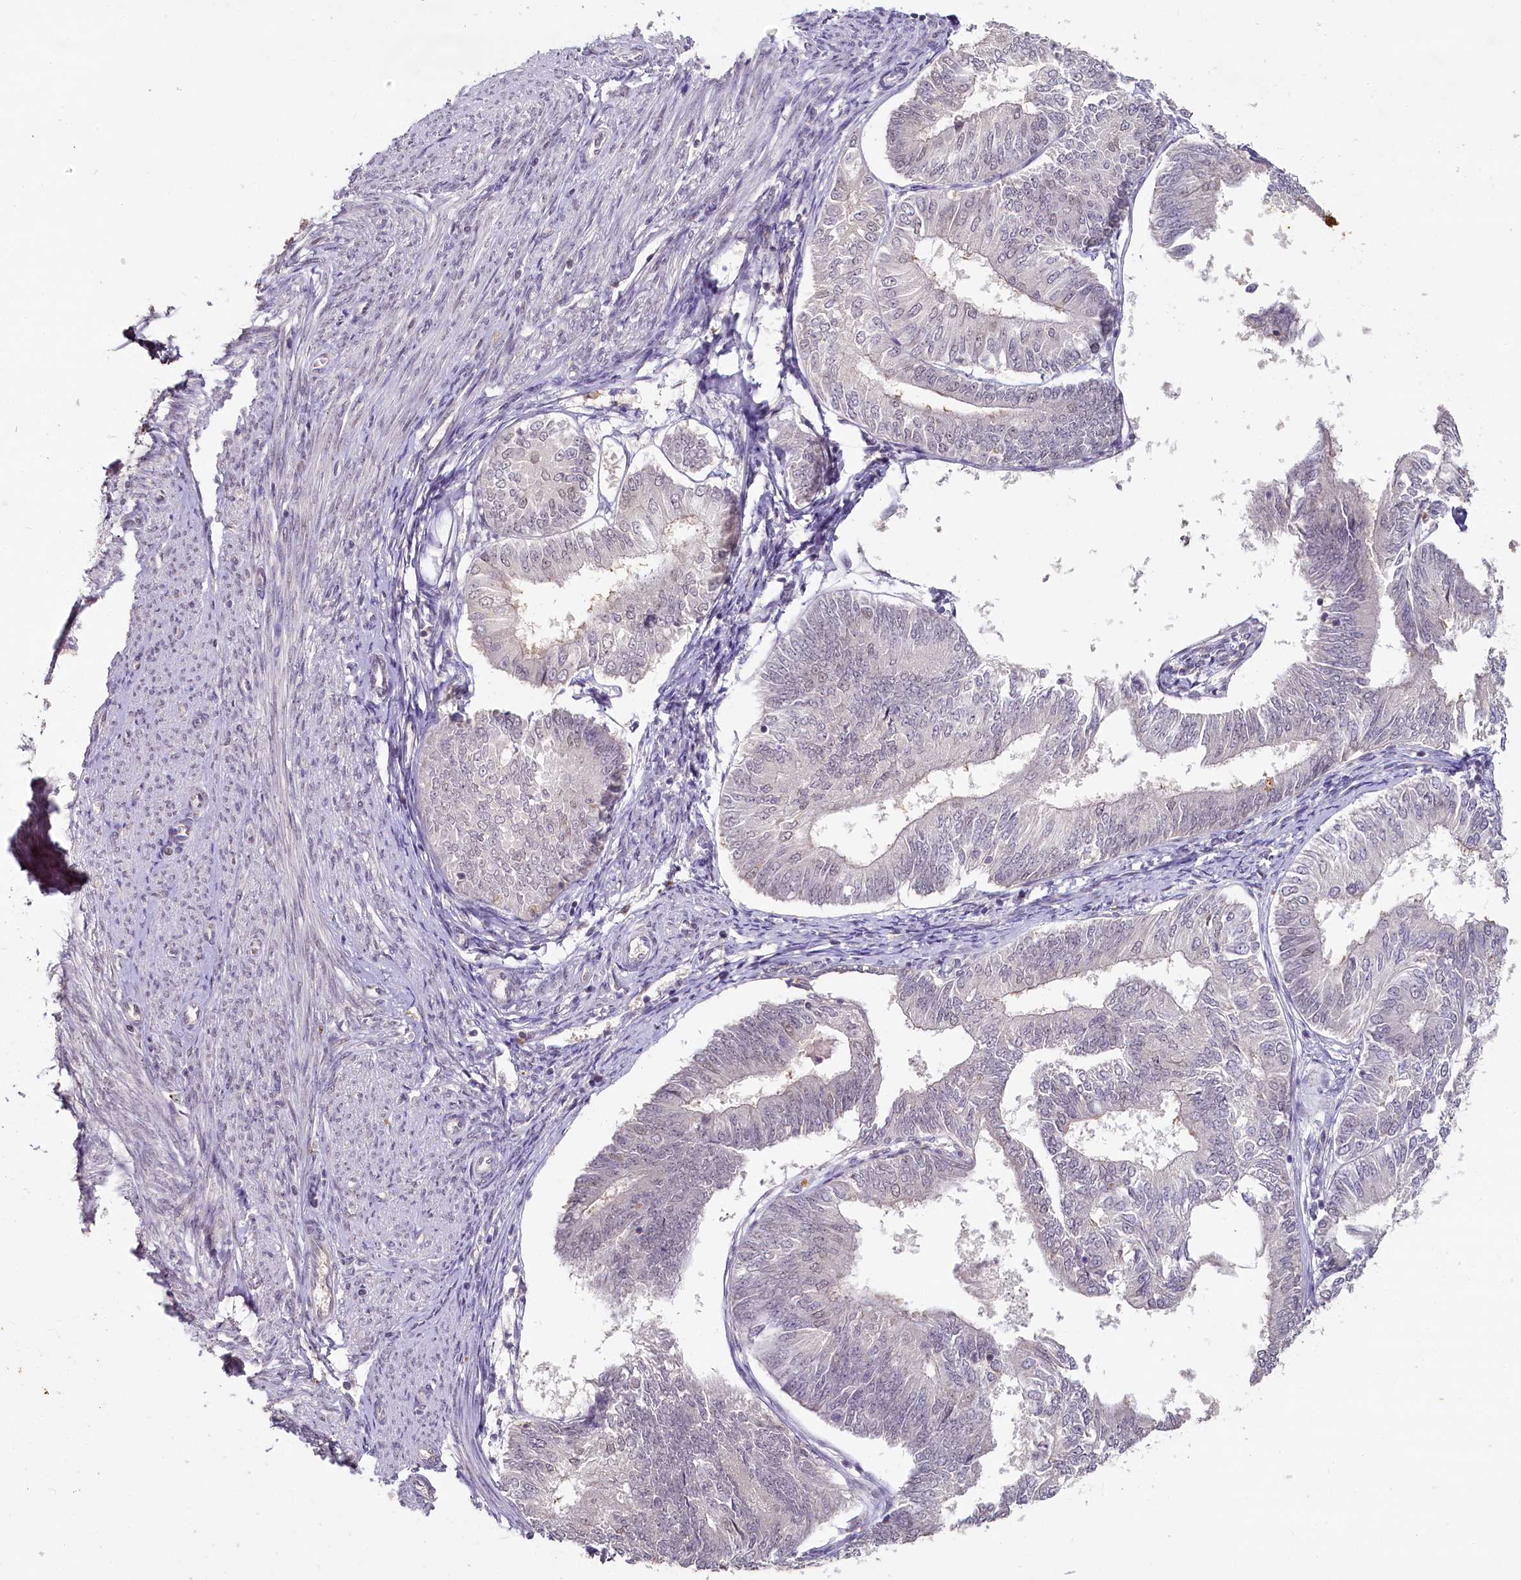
{"staining": {"intensity": "negative", "quantity": "none", "location": "none"}, "tissue": "endometrial cancer", "cell_type": "Tumor cells", "image_type": "cancer", "snomed": [{"axis": "morphology", "description": "Adenocarcinoma, NOS"}, {"axis": "topography", "description": "Endometrium"}], "caption": "IHC photomicrograph of neoplastic tissue: endometrial adenocarcinoma stained with DAB (3,3'-diaminobenzidine) exhibits no significant protein expression in tumor cells. The staining was performed using DAB to visualize the protein expression in brown, while the nuclei were stained in blue with hematoxylin (Magnification: 20x).", "gene": "MUCL1", "patient": {"sex": "female", "age": 58}}